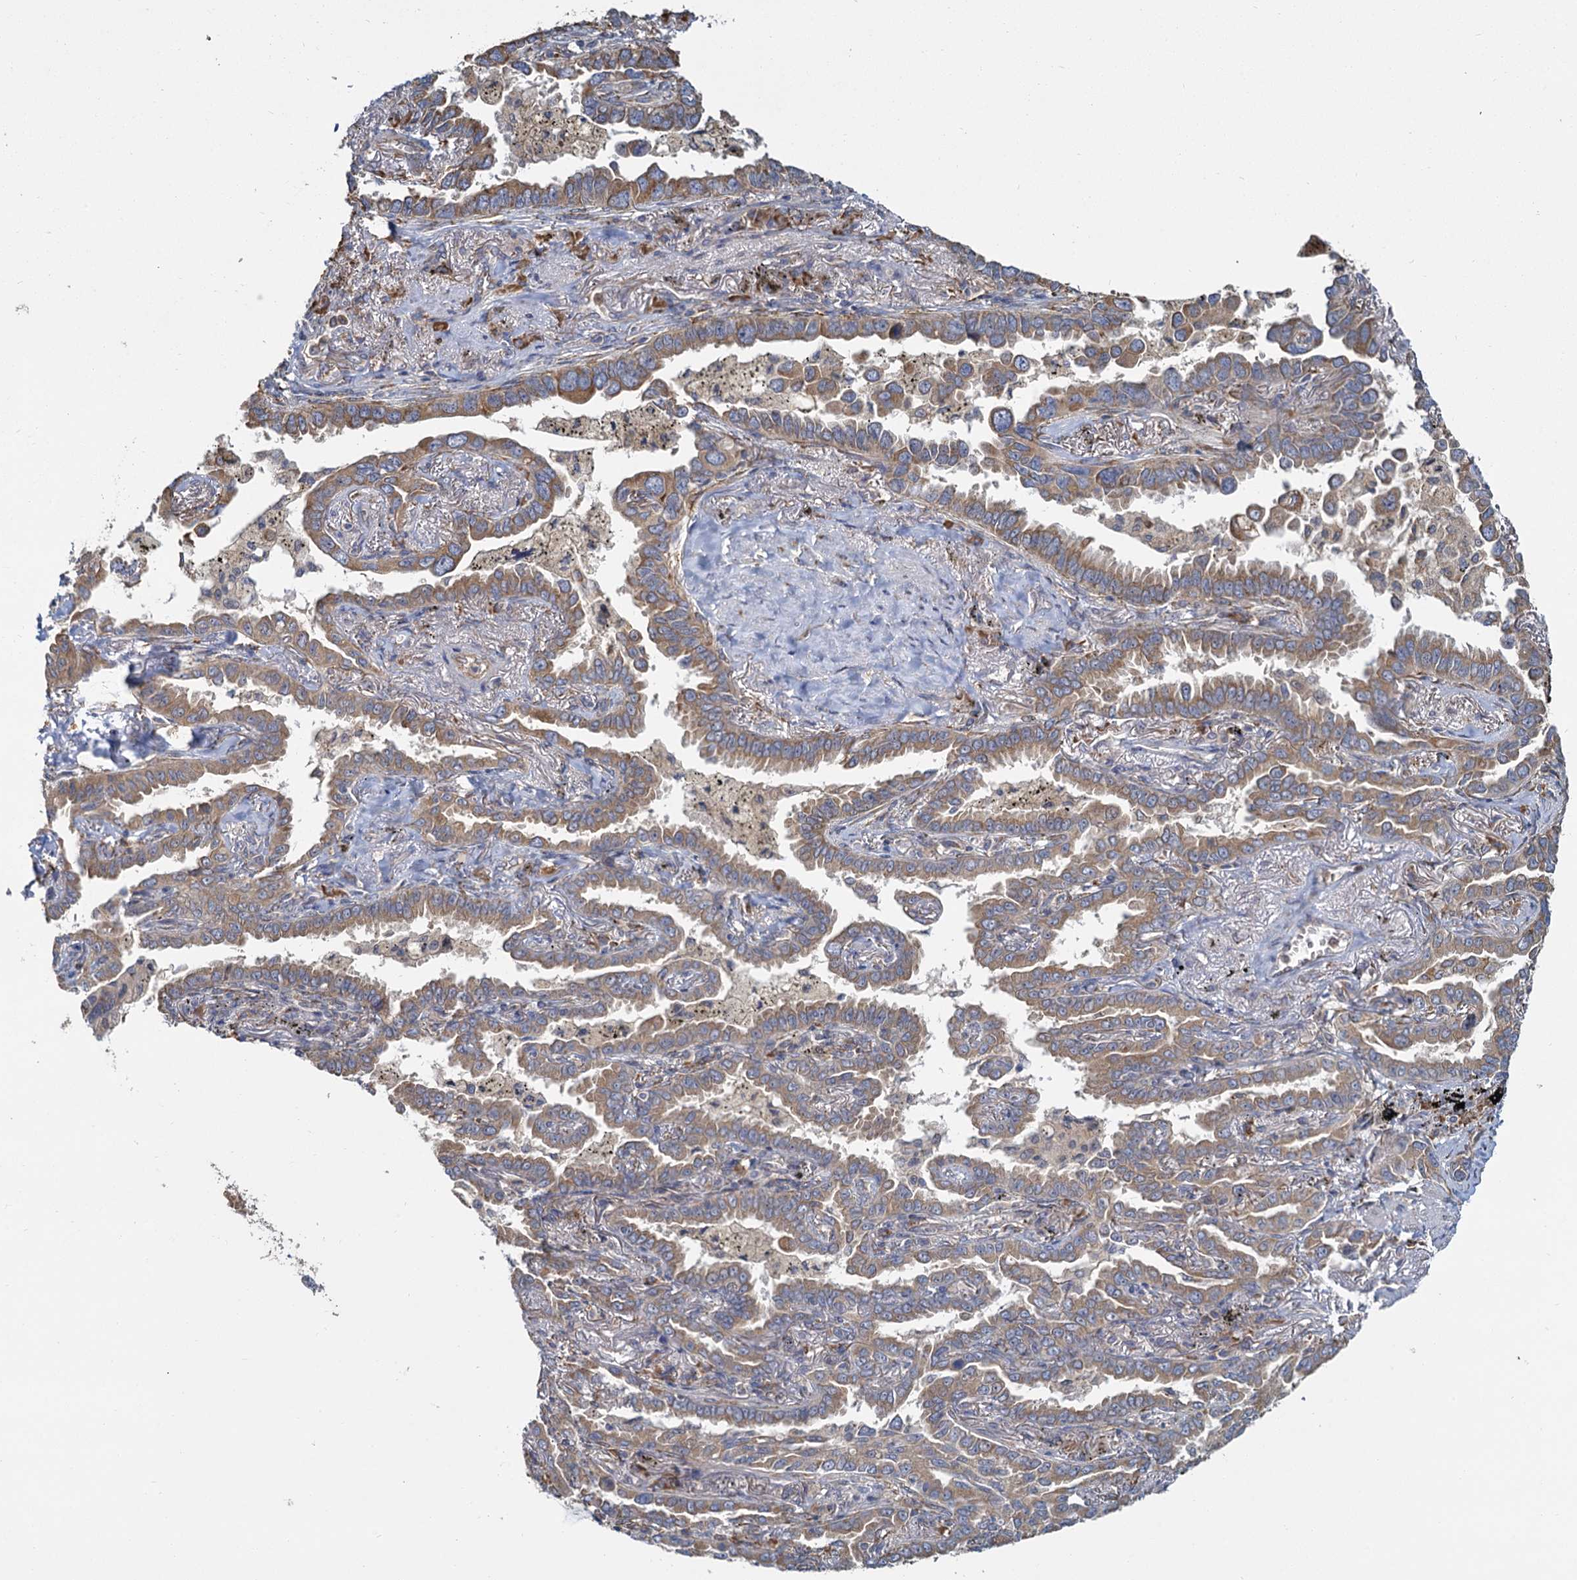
{"staining": {"intensity": "moderate", "quantity": ">75%", "location": "cytoplasmic/membranous"}, "tissue": "lung cancer", "cell_type": "Tumor cells", "image_type": "cancer", "snomed": [{"axis": "morphology", "description": "Adenocarcinoma, NOS"}, {"axis": "topography", "description": "Lung"}], "caption": "Immunohistochemistry (DAB (3,3'-diaminobenzidine)) staining of human adenocarcinoma (lung) reveals moderate cytoplasmic/membranous protein expression in about >75% of tumor cells. (Stains: DAB in brown, nuclei in blue, Microscopy: brightfield microscopy at high magnification).", "gene": "LRRC51", "patient": {"sex": "male", "age": 67}}